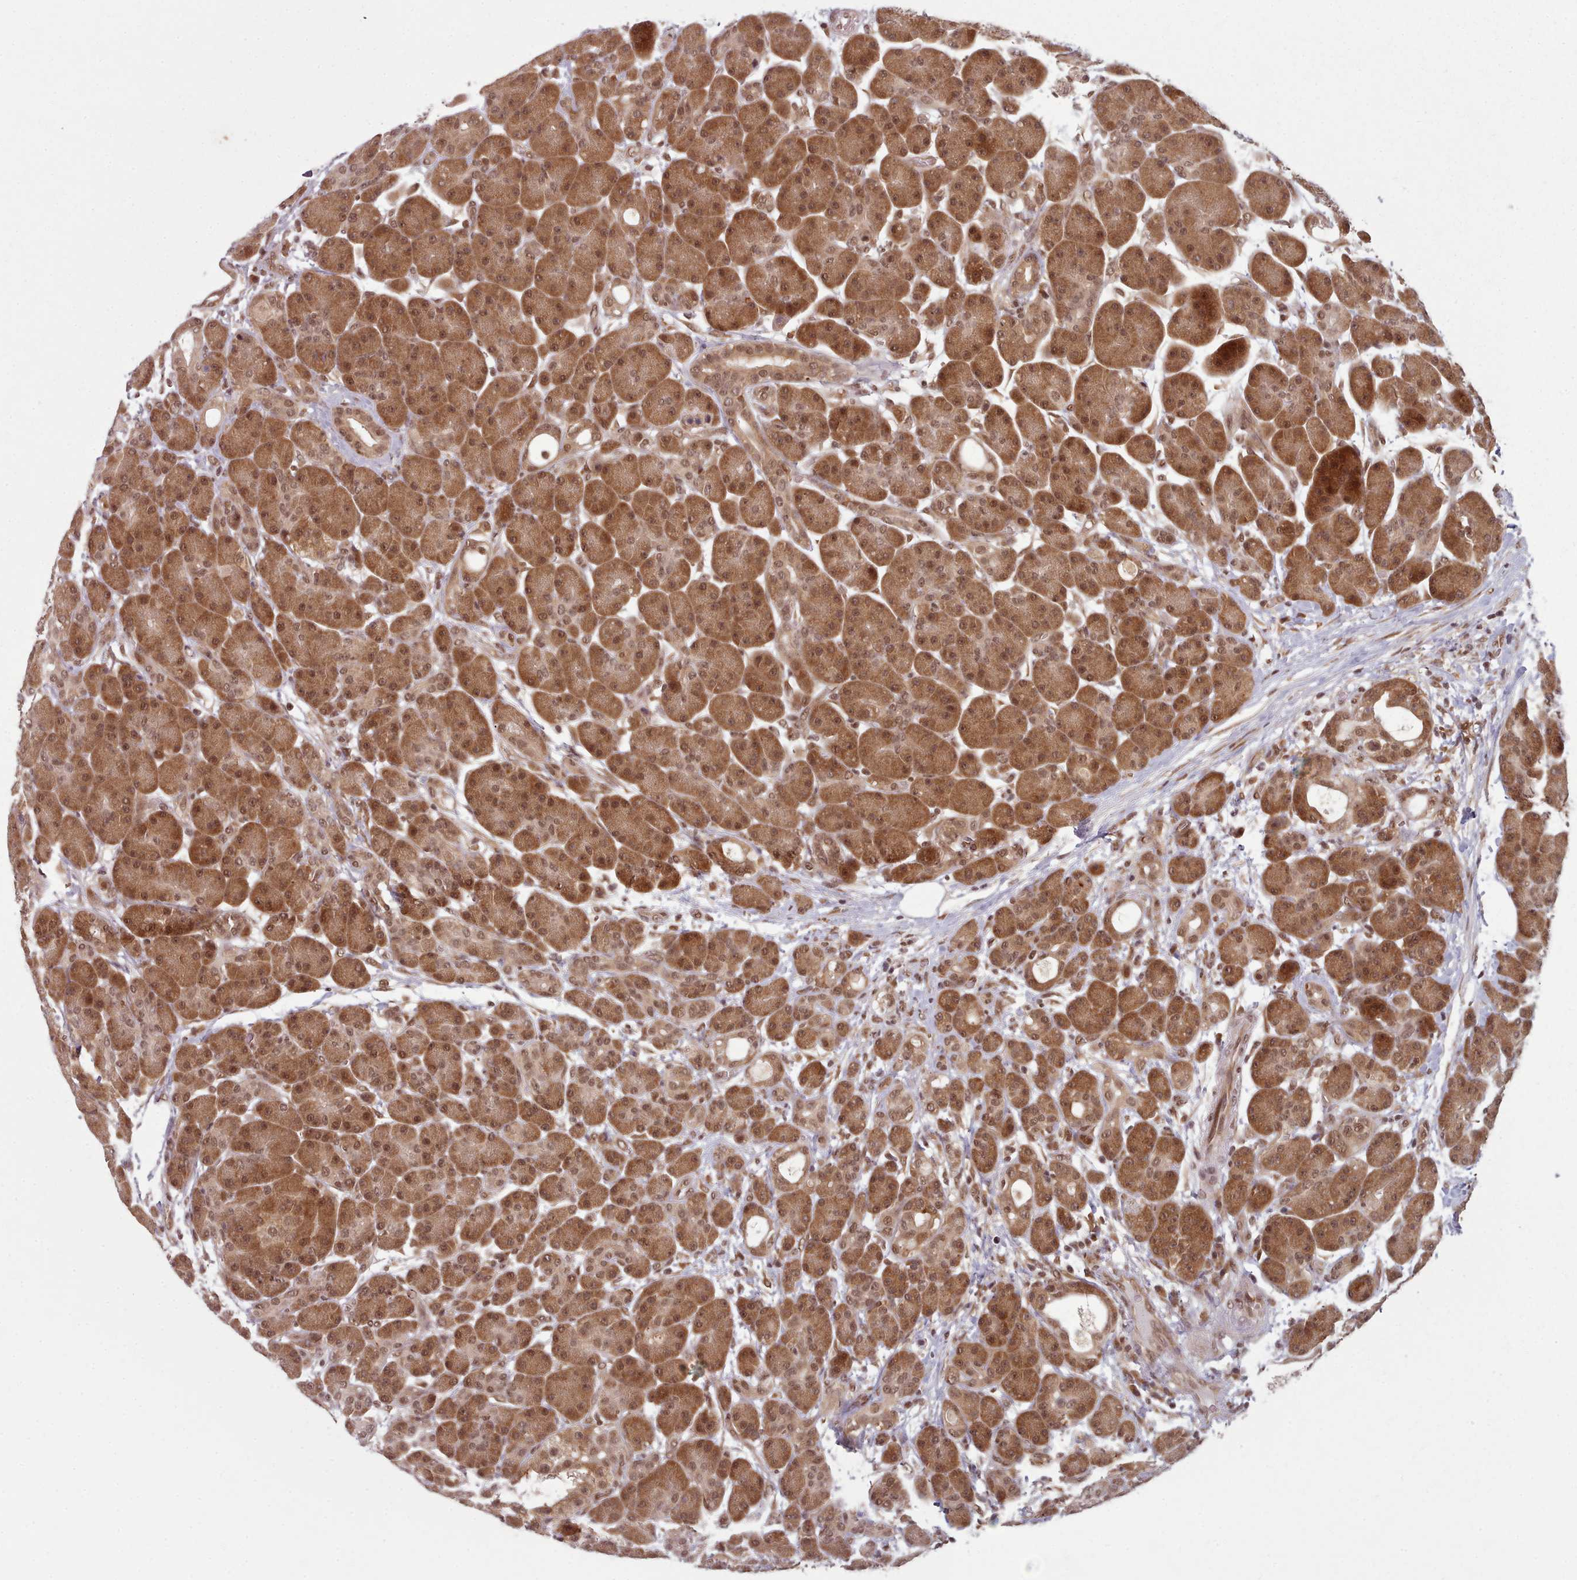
{"staining": {"intensity": "moderate", "quantity": ">75%", "location": "cytoplasmic/membranous,nuclear"}, "tissue": "pancreas", "cell_type": "Exocrine glandular cells", "image_type": "normal", "snomed": [{"axis": "morphology", "description": "Normal tissue, NOS"}, {"axis": "topography", "description": "Pancreas"}], "caption": "Protein staining of unremarkable pancreas displays moderate cytoplasmic/membranous,nuclear expression in approximately >75% of exocrine glandular cells. (DAB (3,3'-diaminobenzidine) IHC, brown staining for protein, blue staining for nuclei).", "gene": "DHX8", "patient": {"sex": "male", "age": 63}}